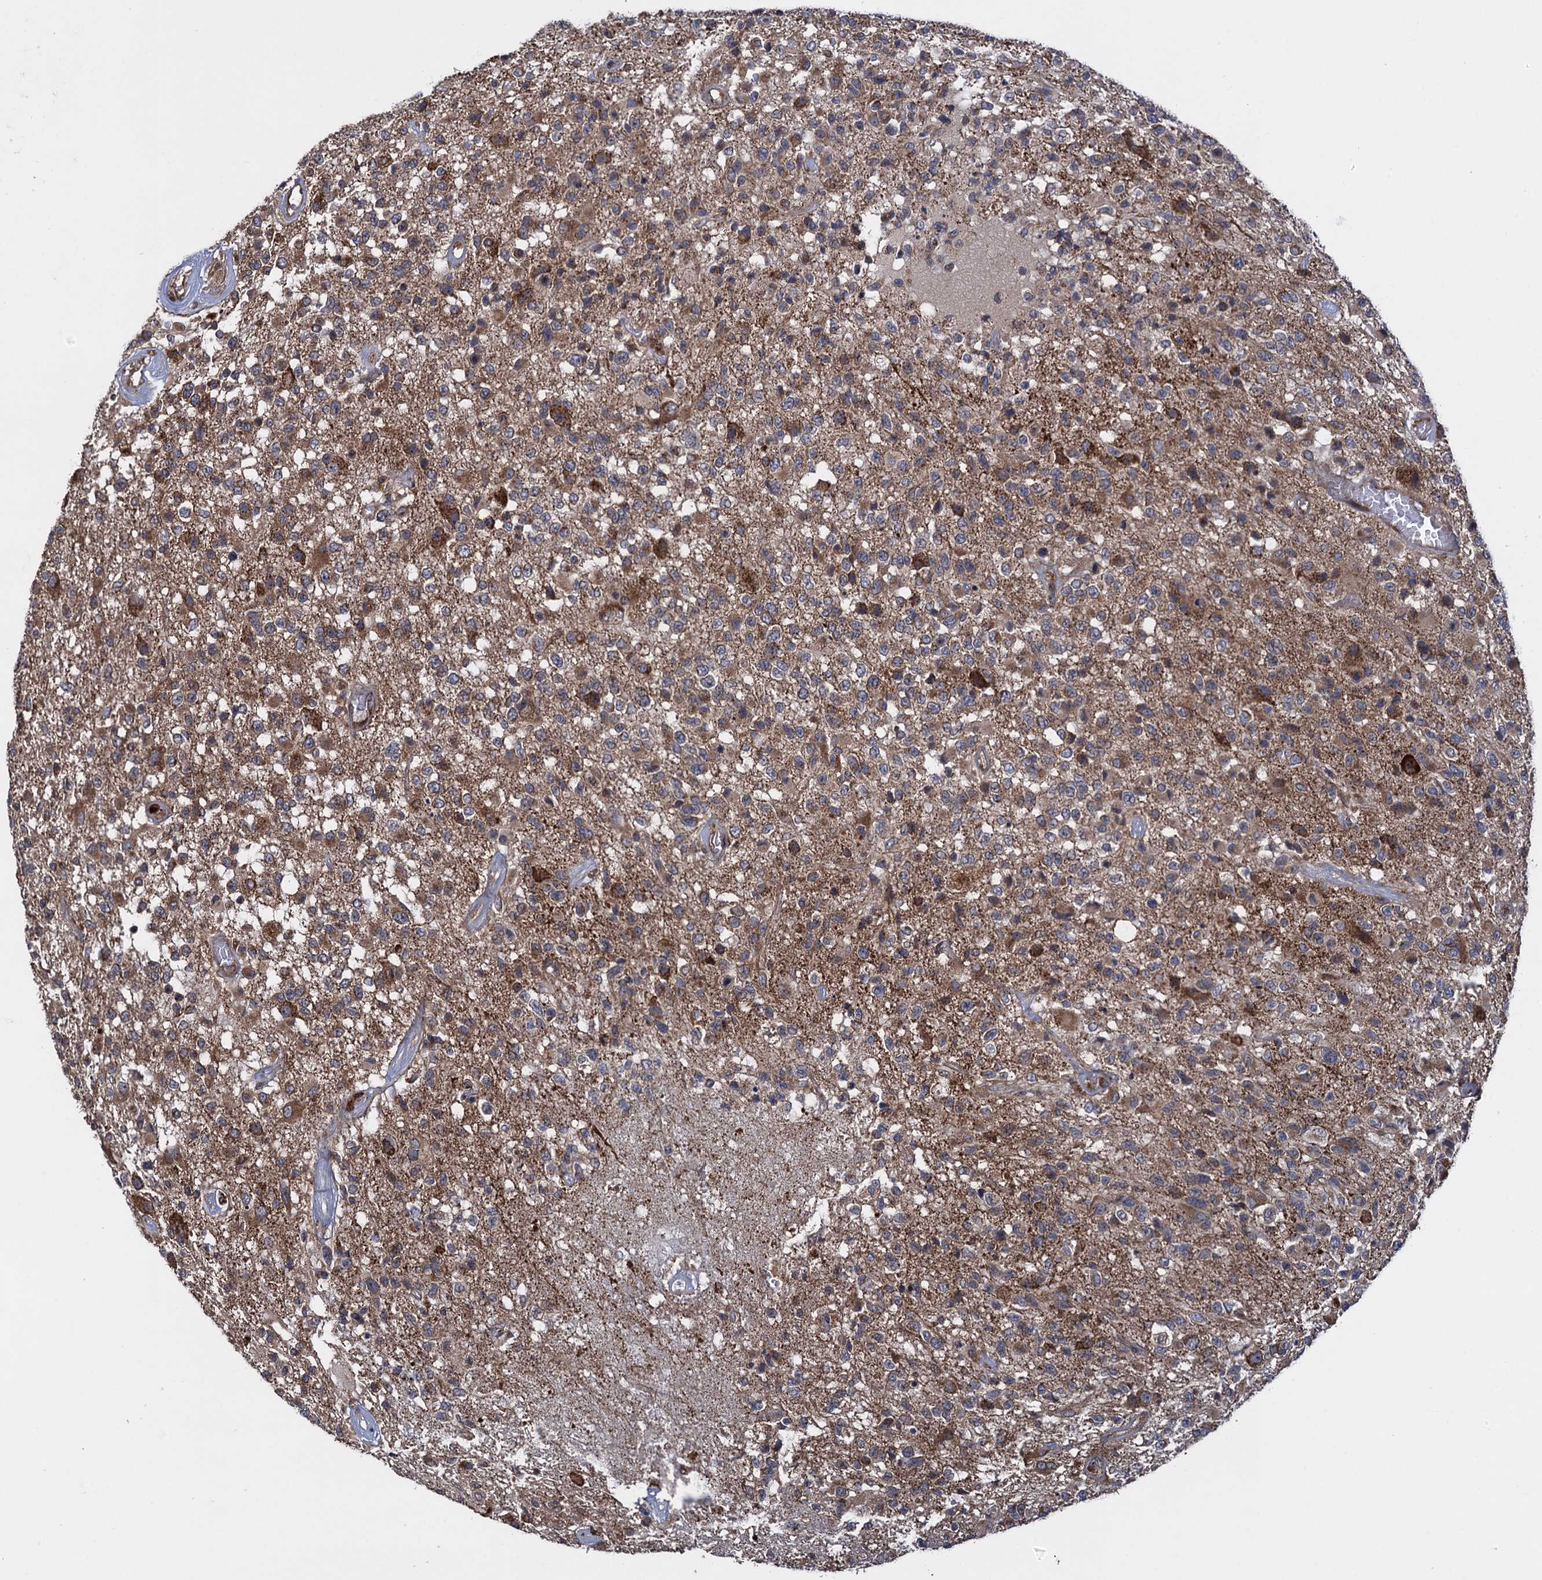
{"staining": {"intensity": "moderate", "quantity": "25%-75%", "location": "cytoplasmic/membranous"}, "tissue": "glioma", "cell_type": "Tumor cells", "image_type": "cancer", "snomed": [{"axis": "morphology", "description": "Glioma, malignant, High grade"}, {"axis": "morphology", "description": "Glioblastoma, NOS"}, {"axis": "topography", "description": "Brain"}], "caption": "IHC image of human glioblastoma stained for a protein (brown), which shows medium levels of moderate cytoplasmic/membranous staining in about 25%-75% of tumor cells.", "gene": "HAUS1", "patient": {"sex": "male", "age": 60}}